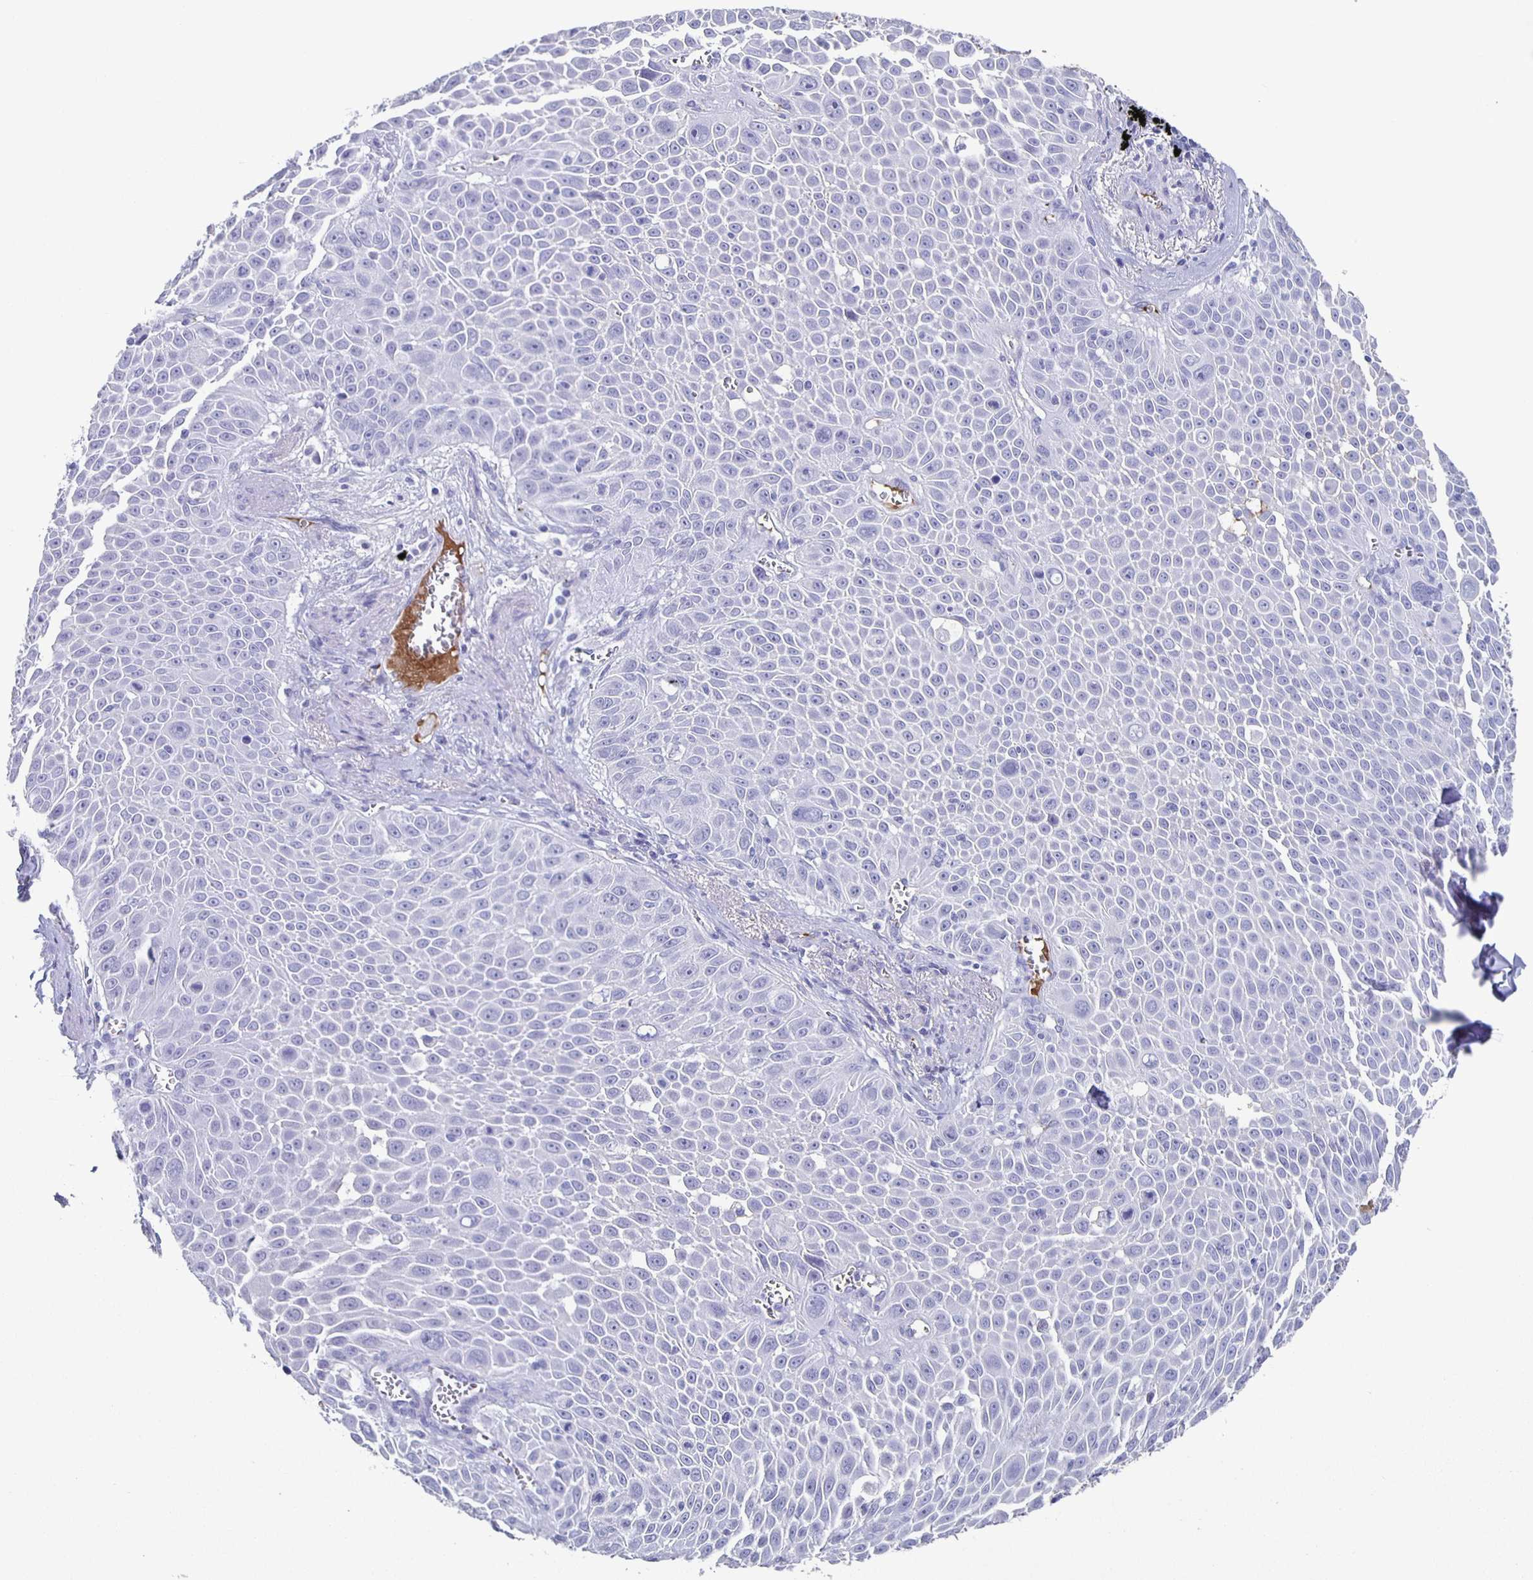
{"staining": {"intensity": "negative", "quantity": "none", "location": "none"}, "tissue": "lung cancer", "cell_type": "Tumor cells", "image_type": "cancer", "snomed": [{"axis": "morphology", "description": "Squamous cell carcinoma, NOS"}, {"axis": "morphology", "description": "Squamous cell carcinoma, metastatic, NOS"}, {"axis": "topography", "description": "Lymph node"}, {"axis": "topography", "description": "Lung"}], "caption": "Immunohistochemical staining of human lung cancer (squamous cell carcinoma) displays no significant expression in tumor cells.", "gene": "FGA", "patient": {"sex": "female", "age": 62}}